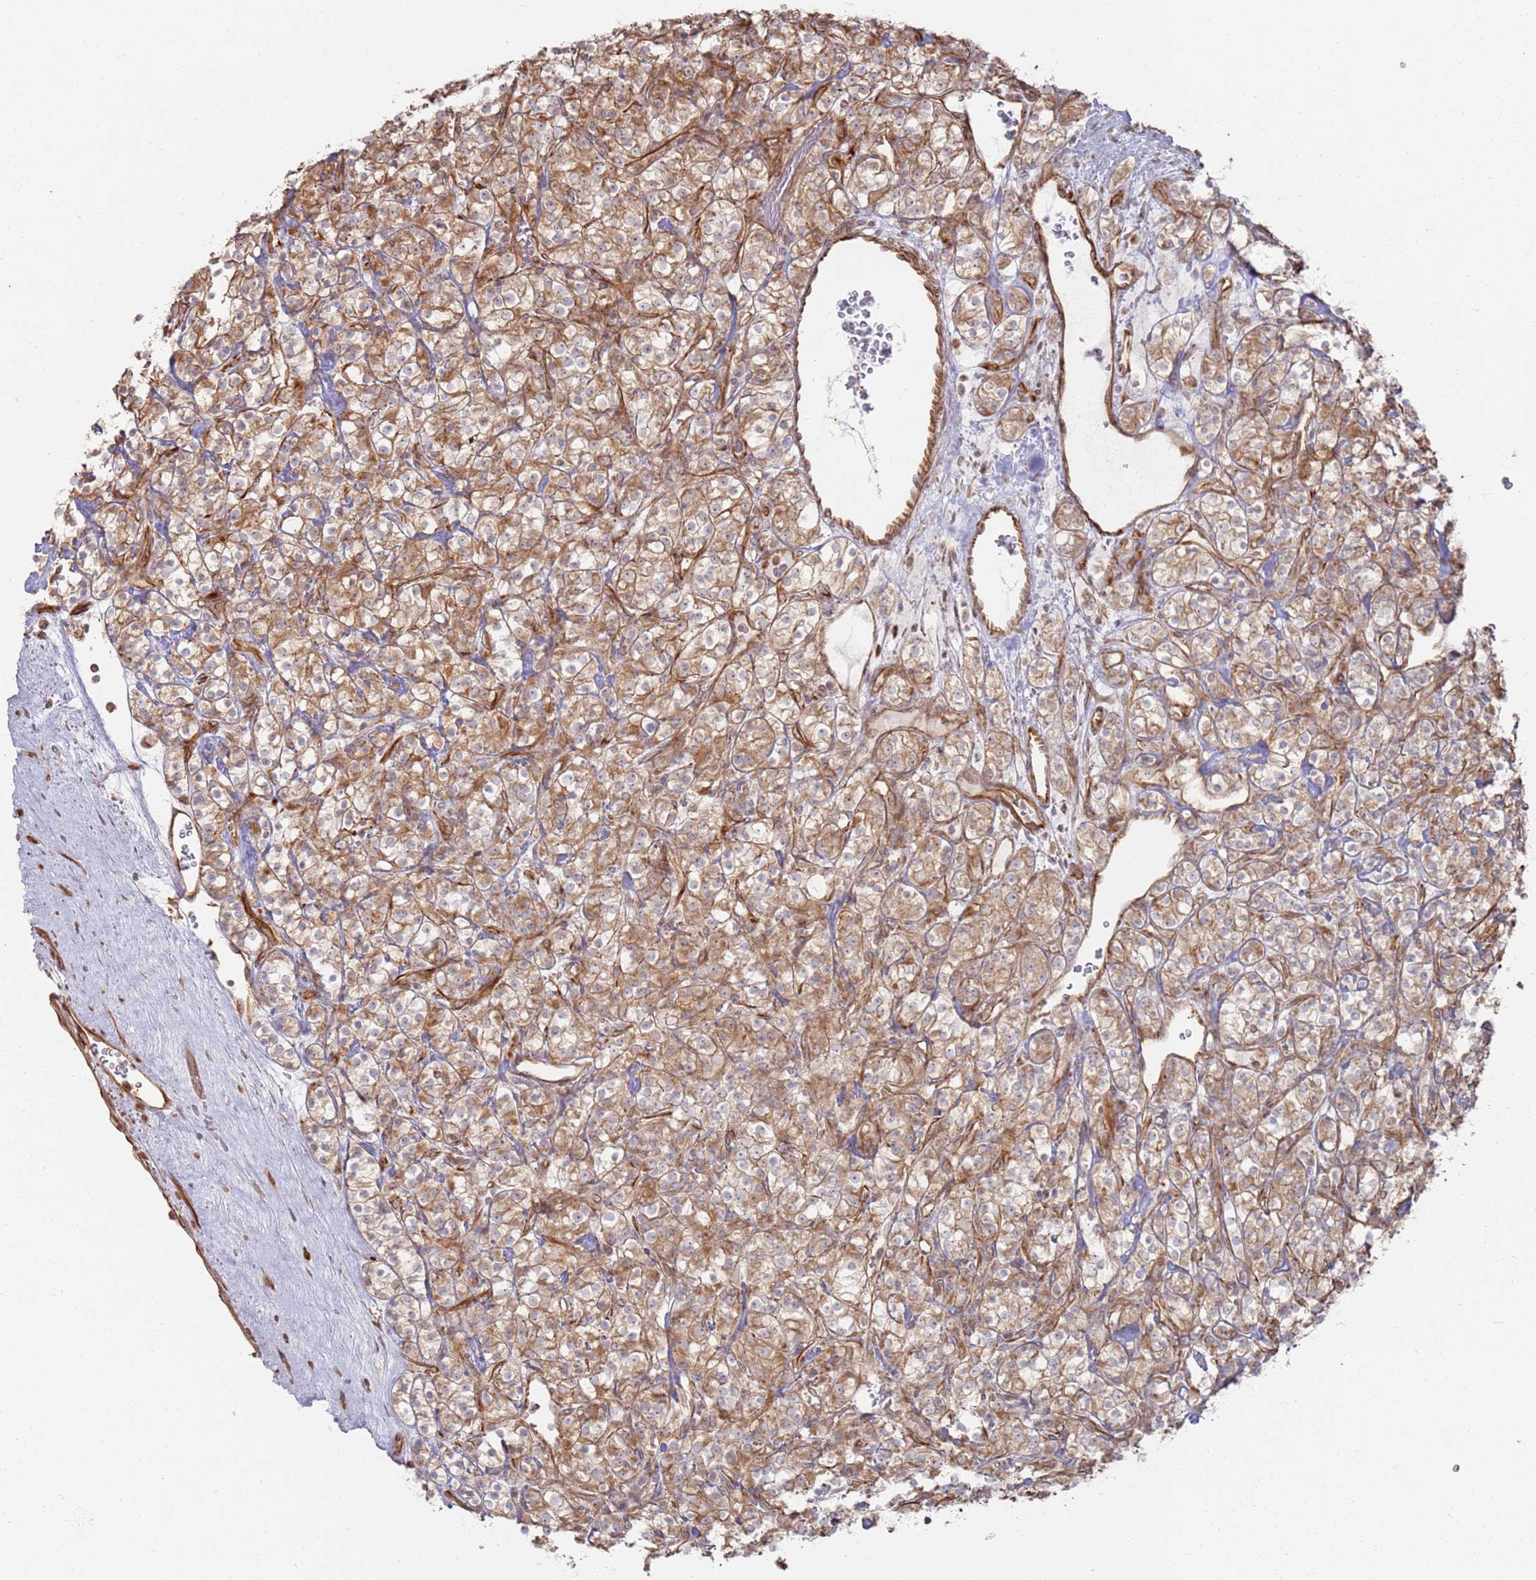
{"staining": {"intensity": "moderate", "quantity": ">75%", "location": "cytoplasmic/membranous"}, "tissue": "renal cancer", "cell_type": "Tumor cells", "image_type": "cancer", "snomed": [{"axis": "morphology", "description": "Adenocarcinoma, NOS"}, {"axis": "topography", "description": "Kidney"}], "caption": "A histopathology image of renal adenocarcinoma stained for a protein reveals moderate cytoplasmic/membranous brown staining in tumor cells.", "gene": "PHF21A", "patient": {"sex": "male", "age": 77}}